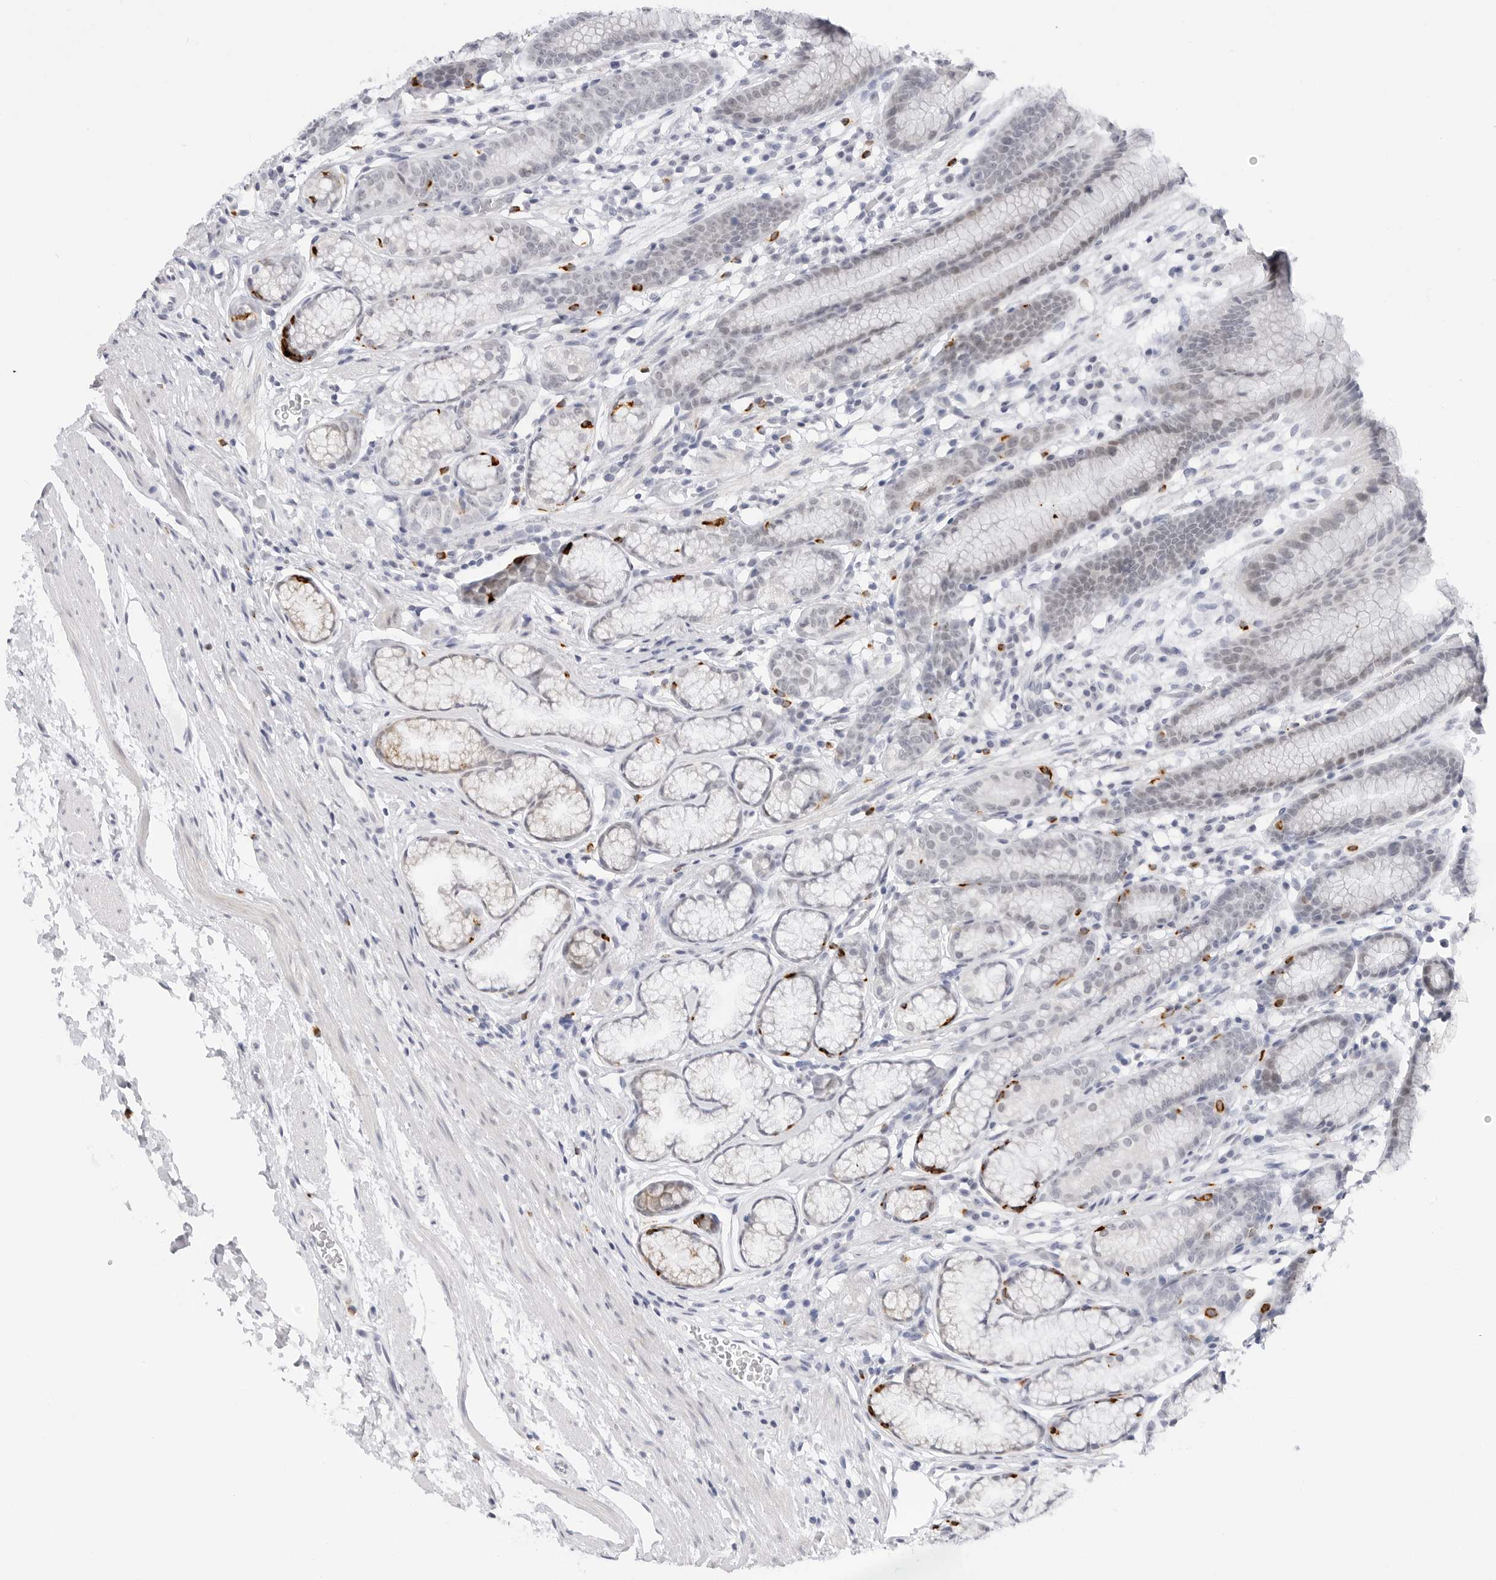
{"staining": {"intensity": "strong", "quantity": "<25%", "location": "cytoplasmic/membranous"}, "tissue": "stomach", "cell_type": "Glandular cells", "image_type": "normal", "snomed": [{"axis": "morphology", "description": "Normal tissue, NOS"}, {"axis": "topography", "description": "Stomach"}], "caption": "Immunohistochemistry (IHC) (DAB (3,3'-diaminobenzidine)) staining of benign stomach exhibits strong cytoplasmic/membranous protein positivity in approximately <25% of glandular cells.", "gene": "HSPB7", "patient": {"sex": "male", "age": 42}}